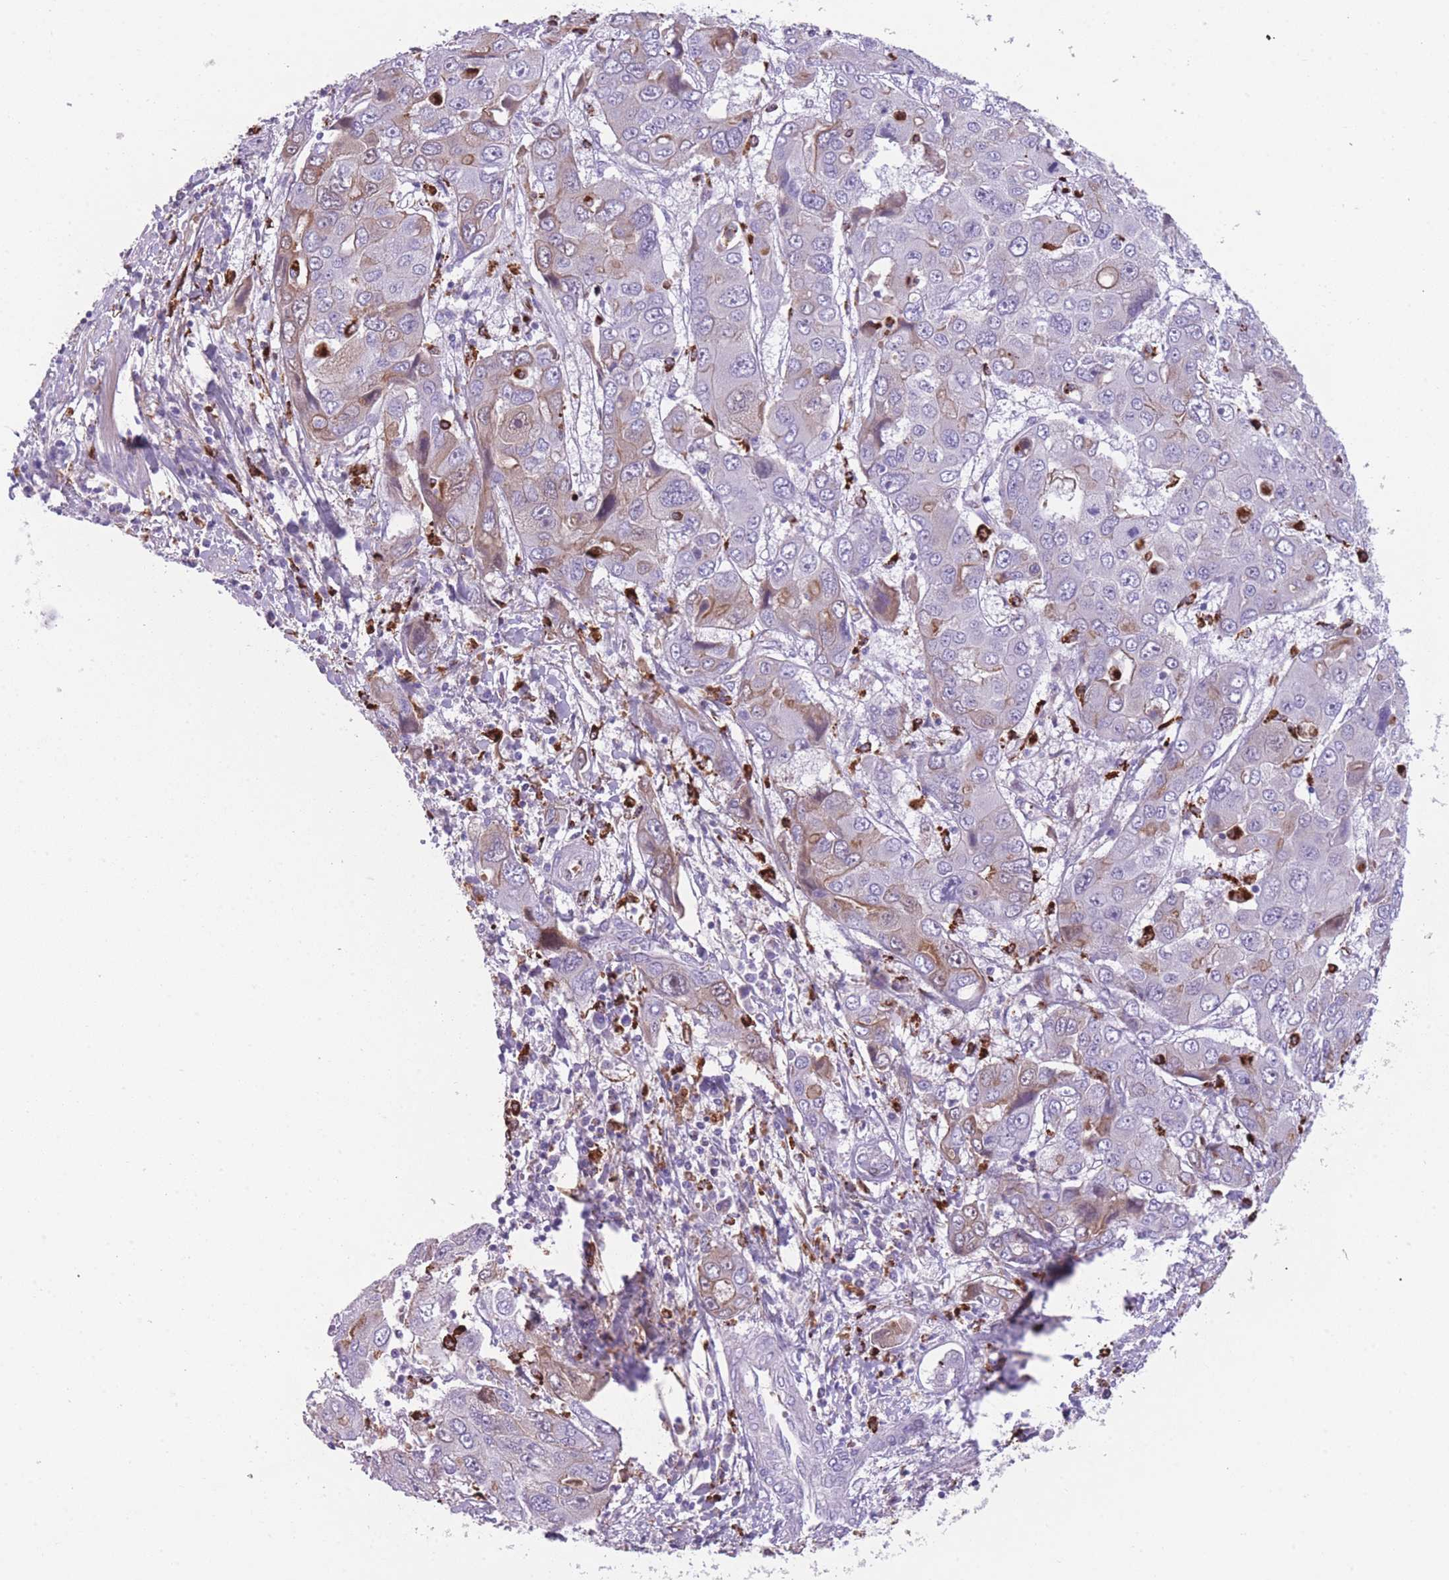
{"staining": {"intensity": "weak", "quantity": "25%-75%", "location": "cytoplasmic/membranous"}, "tissue": "liver cancer", "cell_type": "Tumor cells", "image_type": "cancer", "snomed": [{"axis": "morphology", "description": "Cholangiocarcinoma"}, {"axis": "topography", "description": "Liver"}], "caption": "Protein staining displays weak cytoplasmic/membranous positivity in approximately 25%-75% of tumor cells in liver cancer. (Stains: DAB in brown, nuclei in blue, Microscopy: brightfield microscopy at high magnification).", "gene": "GNAT1", "patient": {"sex": "male", "age": 67}}